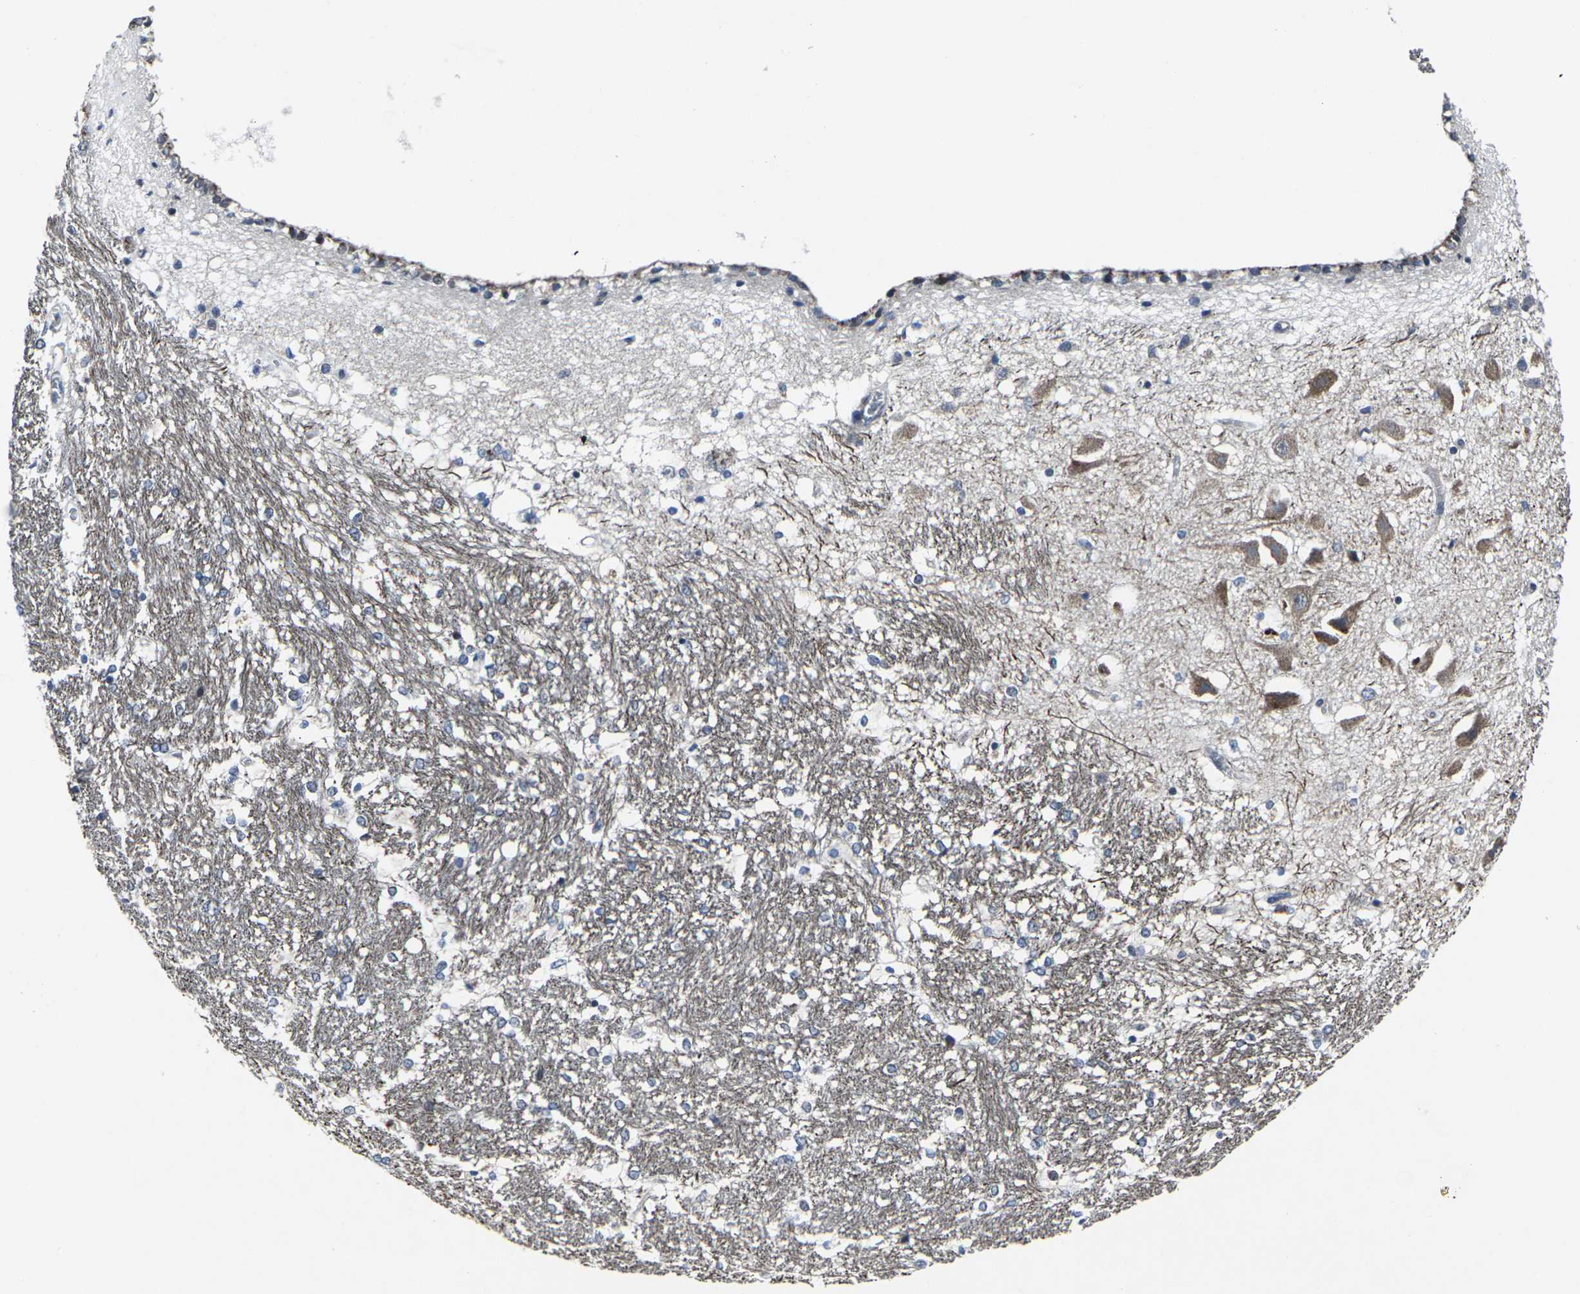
{"staining": {"intensity": "moderate", "quantity": "<25%", "location": "cytoplasmic/membranous"}, "tissue": "hippocampus", "cell_type": "Glial cells", "image_type": "normal", "snomed": [{"axis": "morphology", "description": "Normal tissue, NOS"}, {"axis": "topography", "description": "Hippocampus"}], "caption": "Moderate cytoplasmic/membranous expression is appreciated in about <25% of glial cells in unremarkable hippocampus. (DAB = brown stain, brightfield microscopy at high magnification).", "gene": "STAT4", "patient": {"sex": "female", "age": 19}}